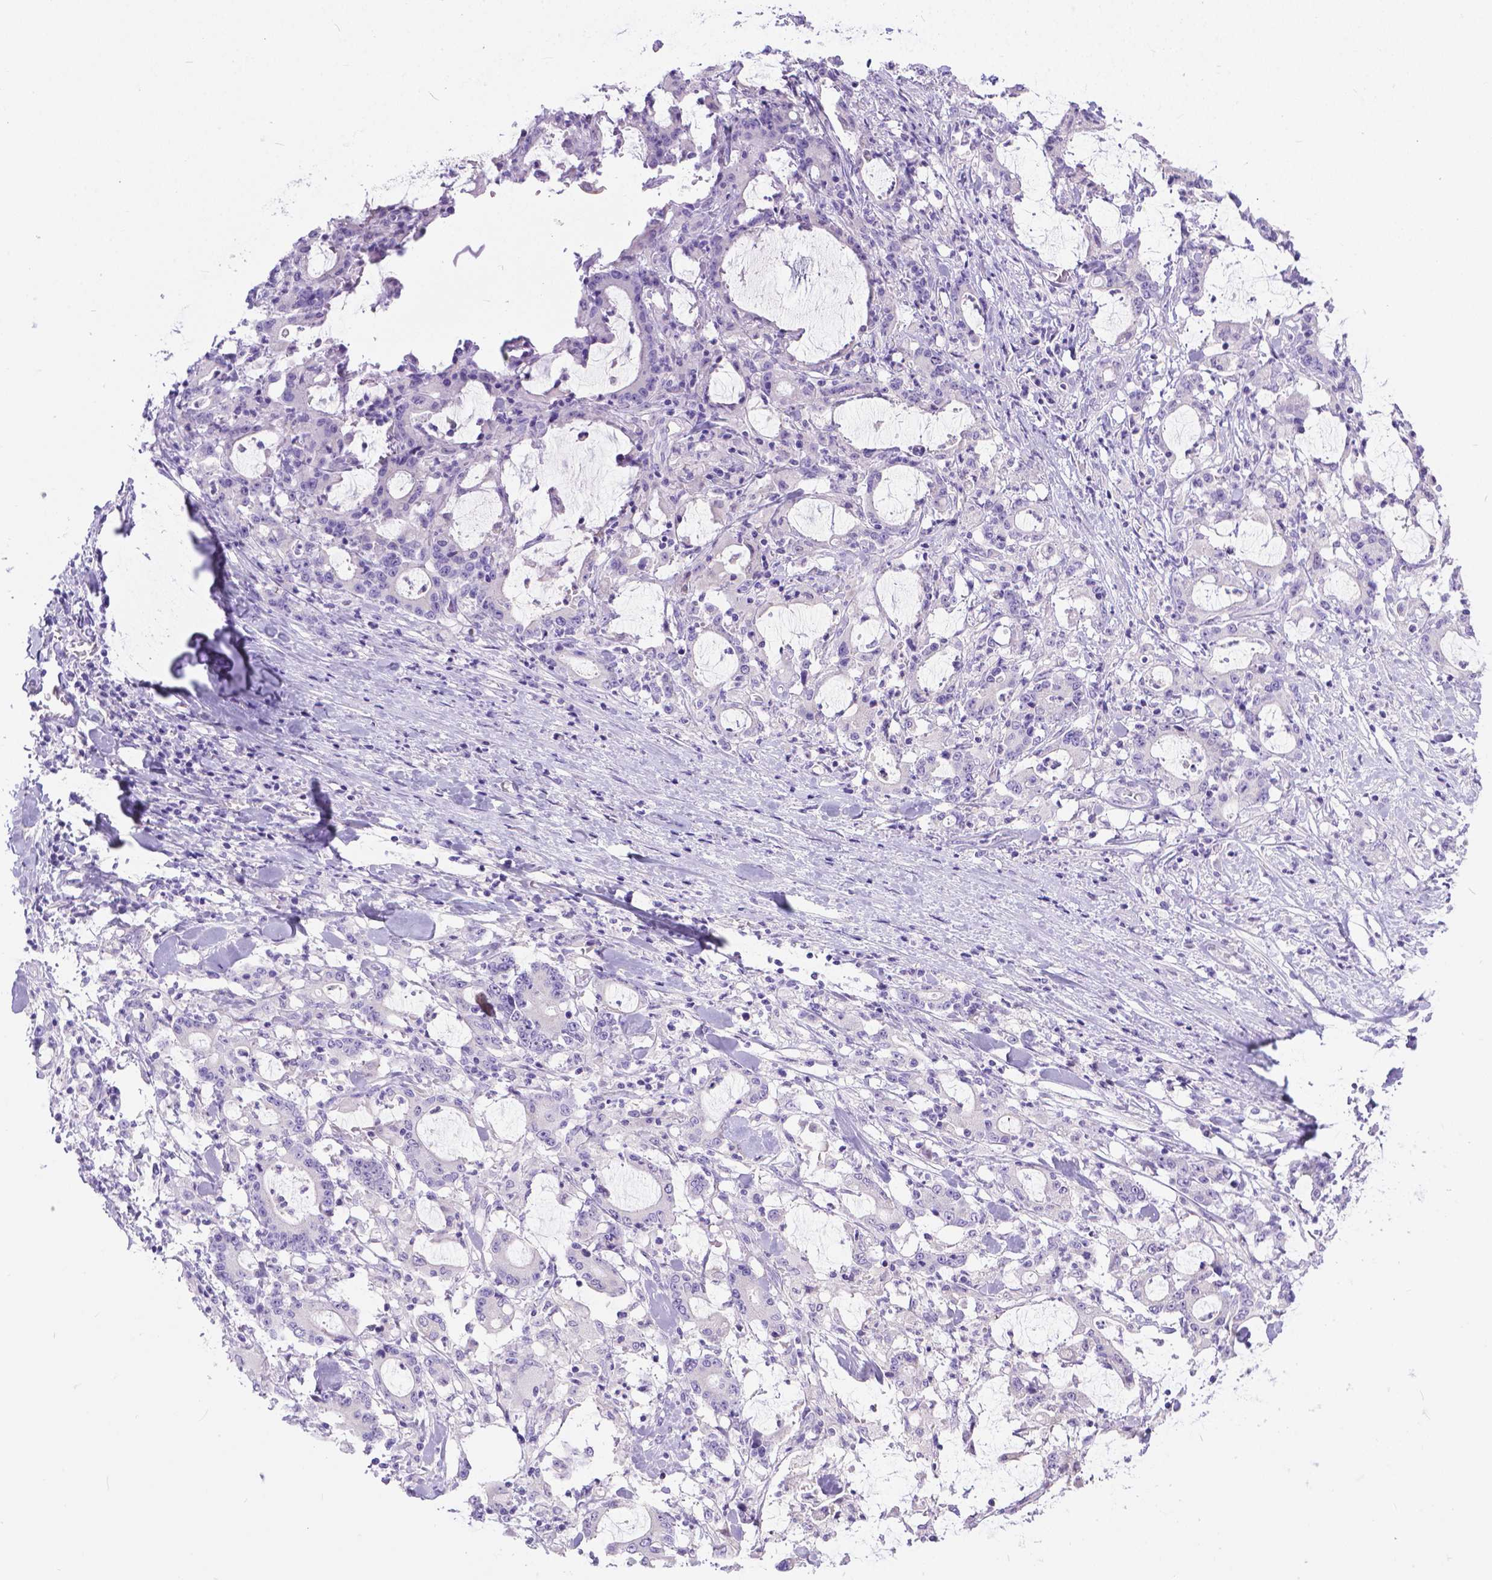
{"staining": {"intensity": "negative", "quantity": "none", "location": "none"}, "tissue": "stomach cancer", "cell_type": "Tumor cells", "image_type": "cancer", "snomed": [{"axis": "morphology", "description": "Adenocarcinoma, NOS"}, {"axis": "topography", "description": "Stomach, upper"}], "caption": "Immunohistochemistry (IHC) histopathology image of stomach cancer stained for a protein (brown), which demonstrates no expression in tumor cells. The staining is performed using DAB (3,3'-diaminobenzidine) brown chromogen with nuclei counter-stained in using hematoxylin.", "gene": "TTLL6", "patient": {"sex": "male", "age": 68}}